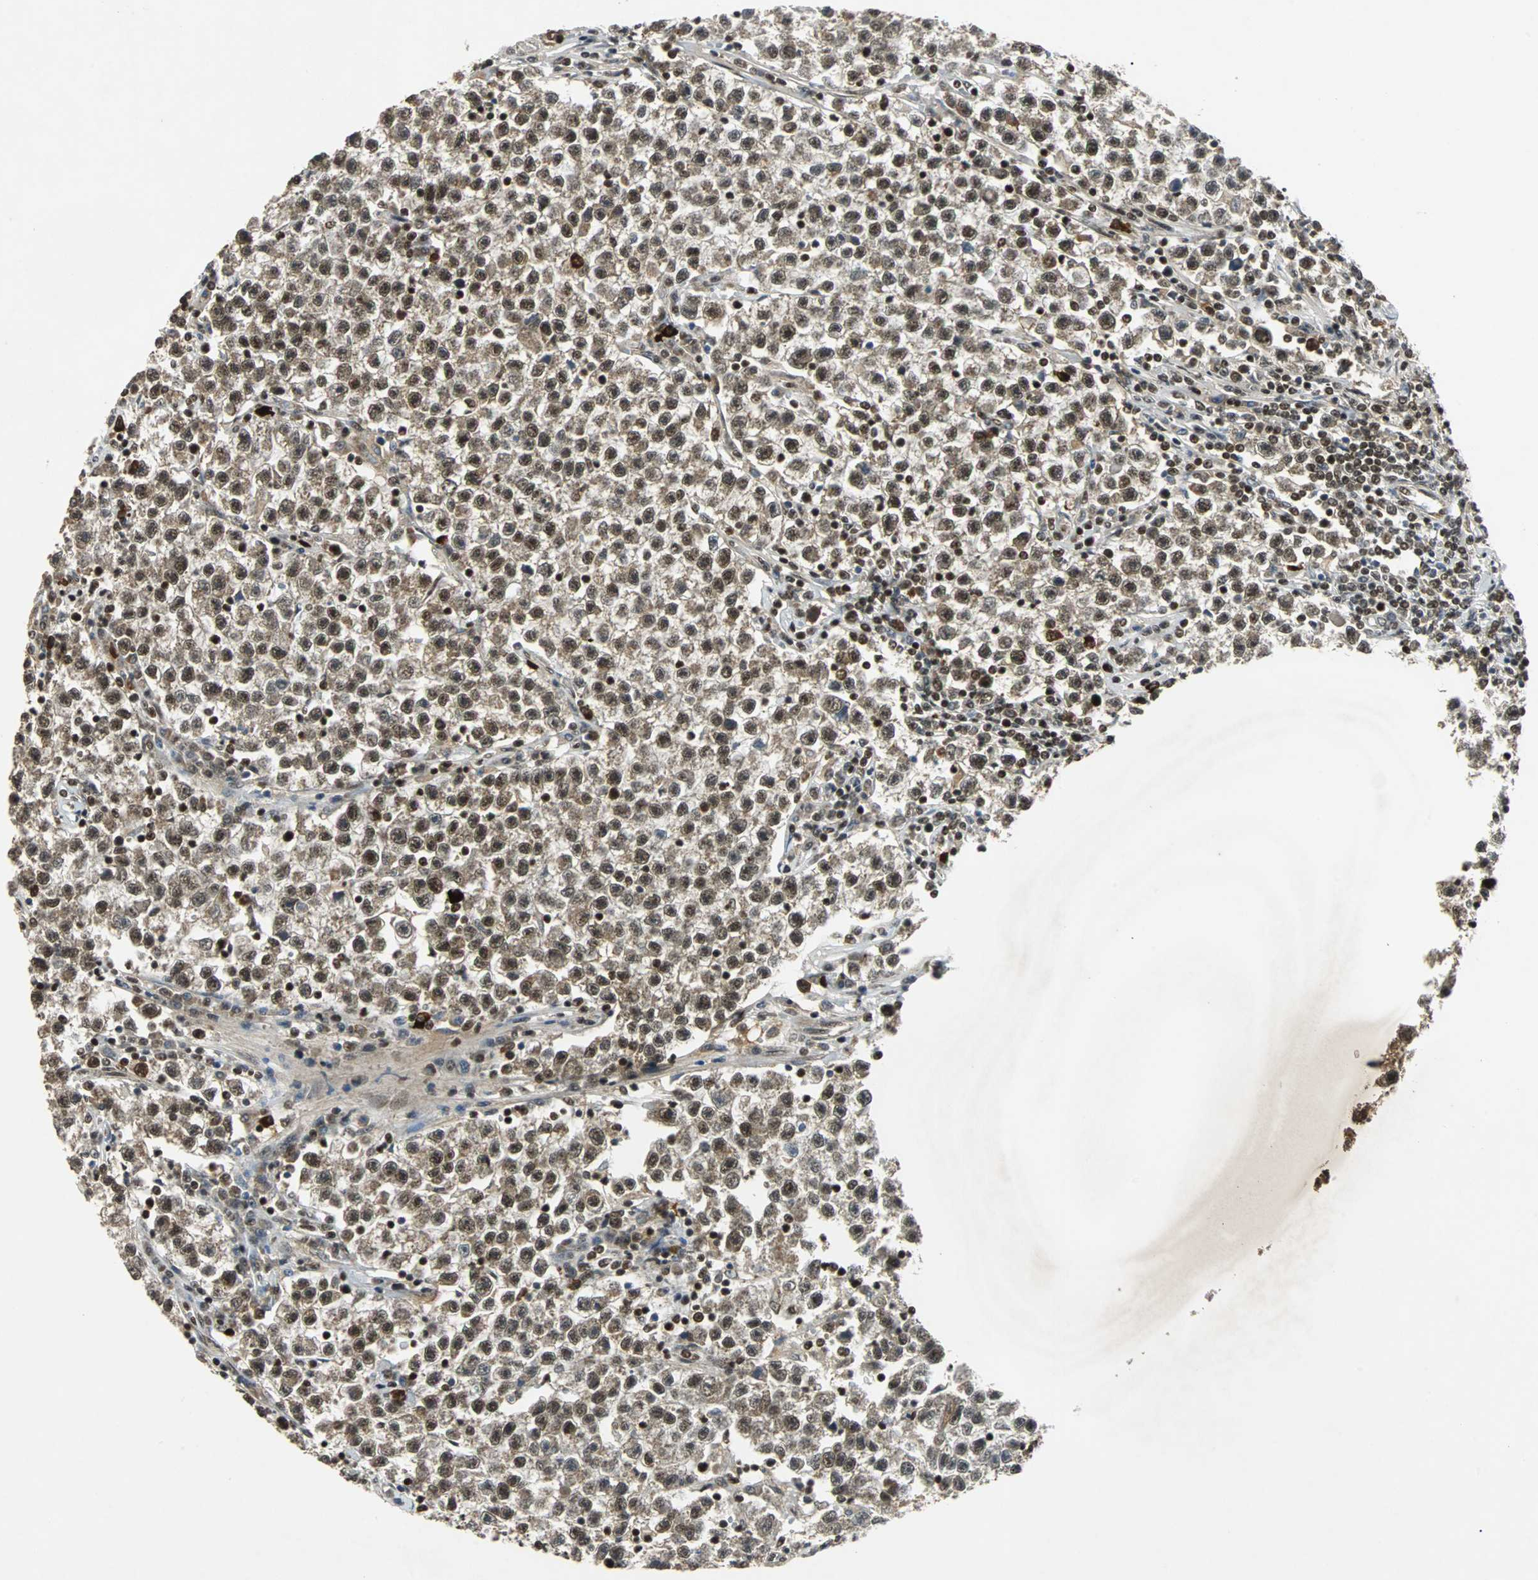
{"staining": {"intensity": "strong", "quantity": ">75%", "location": "nuclear"}, "tissue": "testis cancer", "cell_type": "Tumor cells", "image_type": "cancer", "snomed": [{"axis": "morphology", "description": "Seminoma, NOS"}, {"axis": "topography", "description": "Testis"}], "caption": "Immunohistochemical staining of seminoma (testis) shows strong nuclear protein positivity in about >75% of tumor cells.", "gene": "TAF5", "patient": {"sex": "male", "age": 22}}